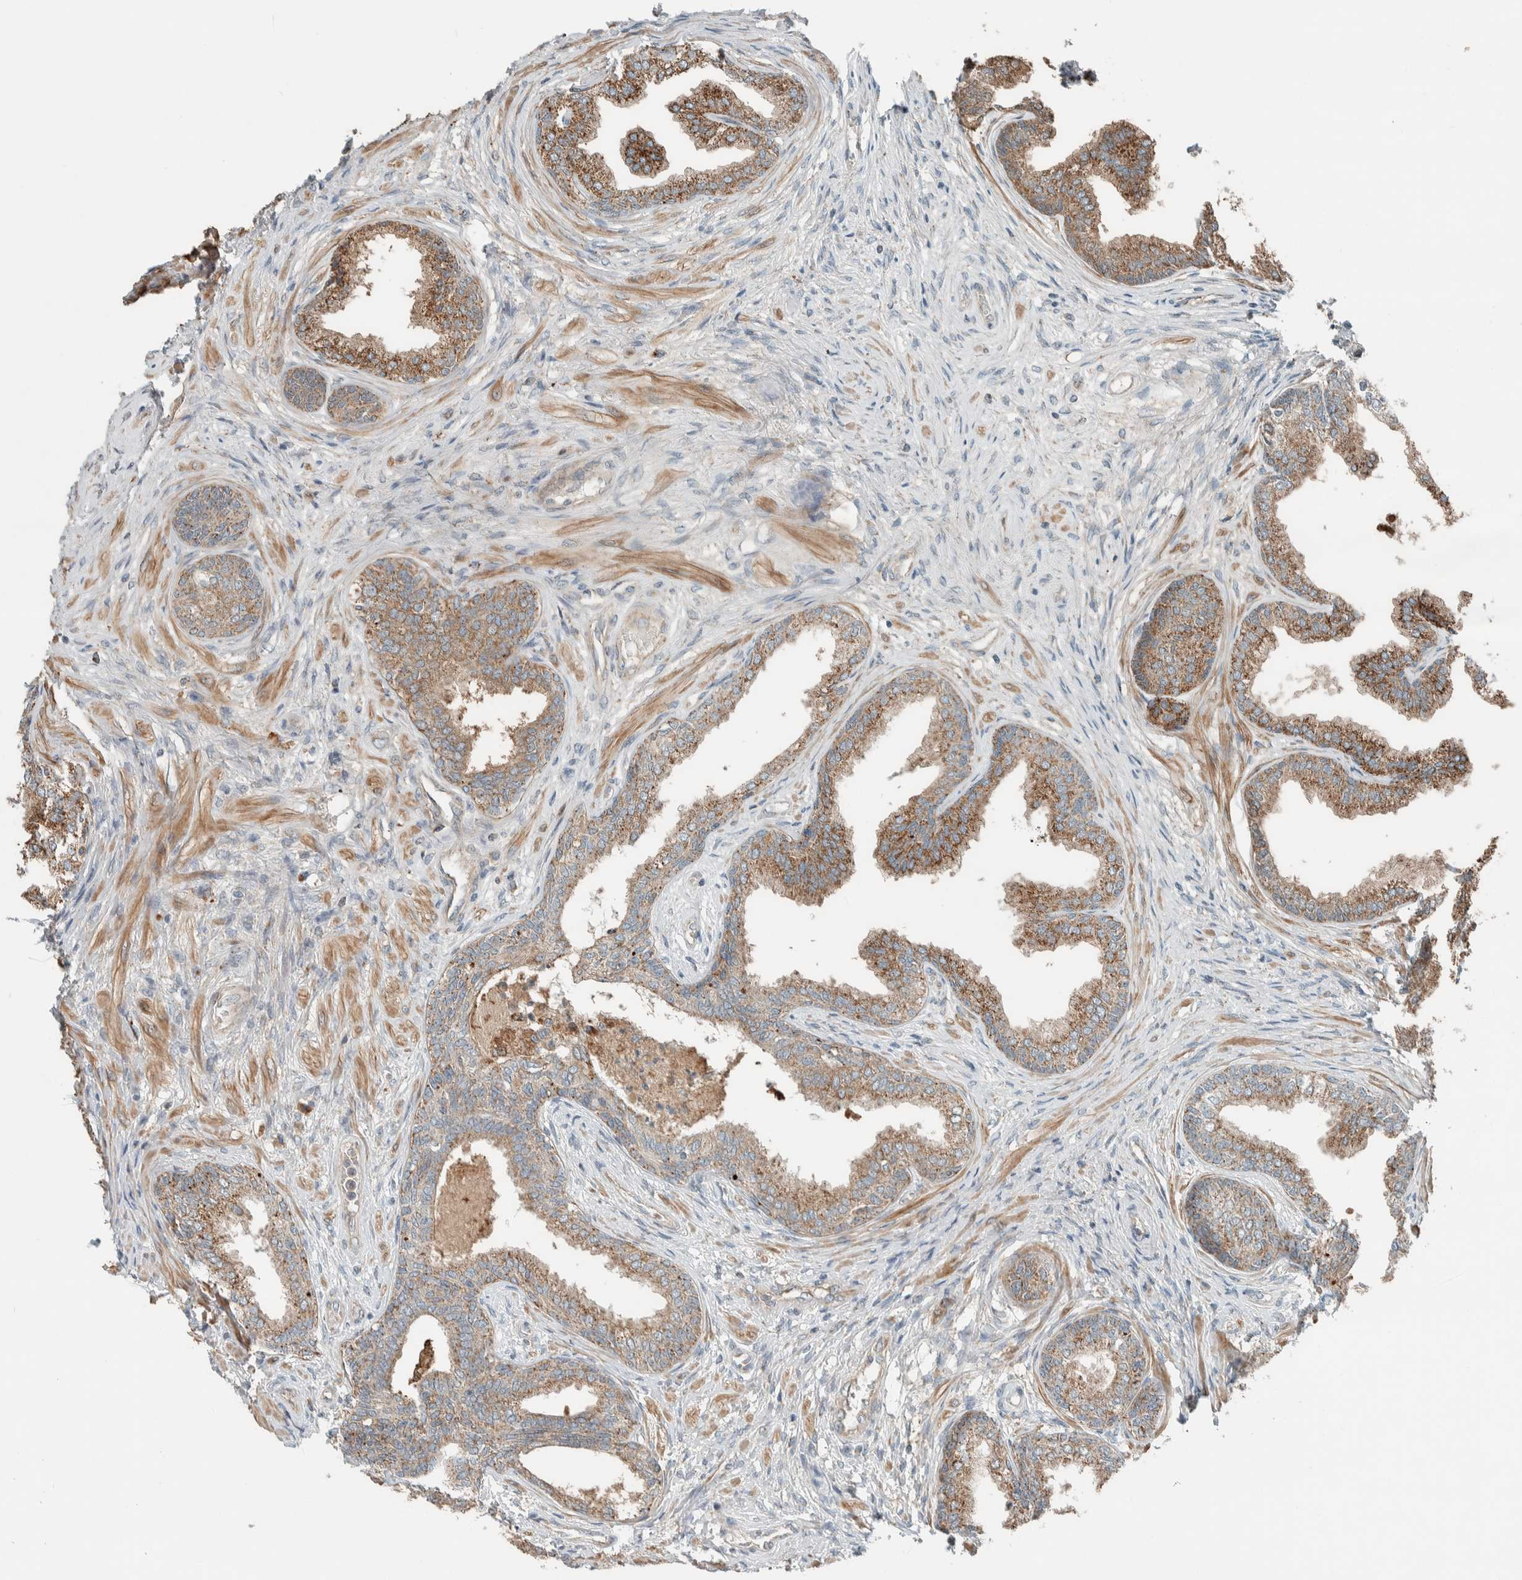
{"staining": {"intensity": "moderate", "quantity": ">75%", "location": "cytoplasmic/membranous"}, "tissue": "prostate", "cell_type": "Glandular cells", "image_type": "normal", "snomed": [{"axis": "morphology", "description": "Normal tissue, NOS"}, {"axis": "topography", "description": "Prostate"}], "caption": "The image reveals staining of unremarkable prostate, revealing moderate cytoplasmic/membranous protein staining (brown color) within glandular cells. The protein is stained brown, and the nuclei are stained in blue (DAB IHC with brightfield microscopy, high magnification).", "gene": "SLFN12L", "patient": {"sex": "male", "age": 76}}